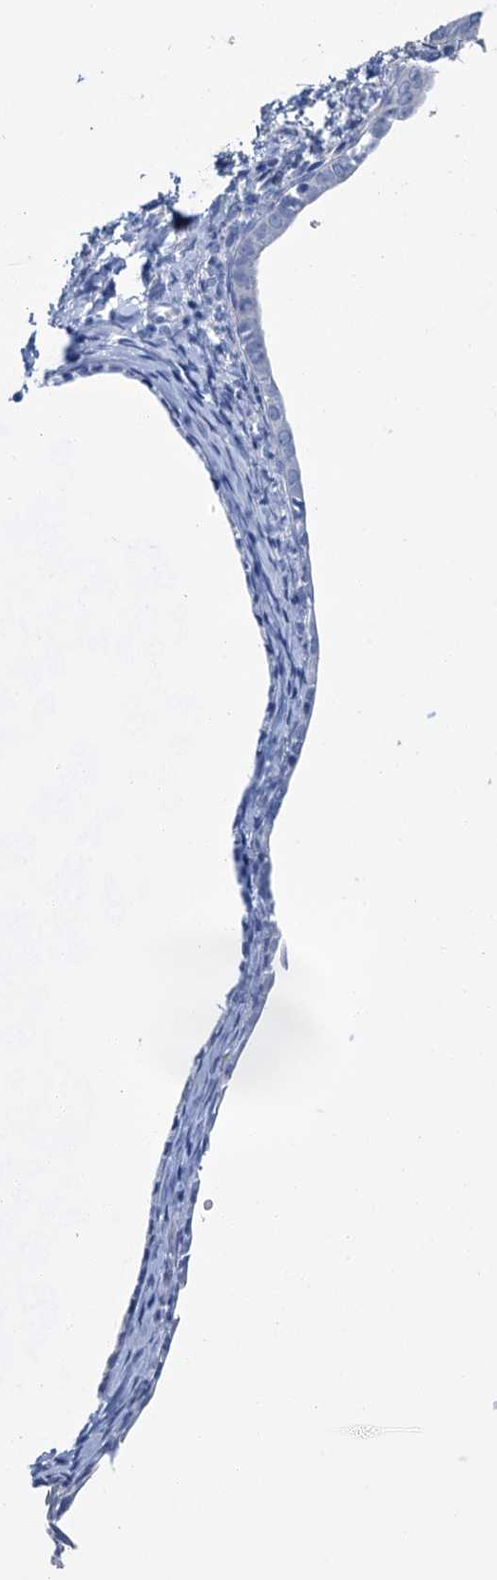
{"staining": {"intensity": "negative", "quantity": "none", "location": "none"}, "tissue": "endometrial cancer", "cell_type": "Tumor cells", "image_type": "cancer", "snomed": [{"axis": "morphology", "description": "Adenocarcinoma, NOS"}, {"axis": "topography", "description": "Endometrium"}], "caption": "Image shows no protein staining in tumor cells of adenocarcinoma (endometrial) tissue.", "gene": "SNCB", "patient": {"sex": "female", "age": 75}}